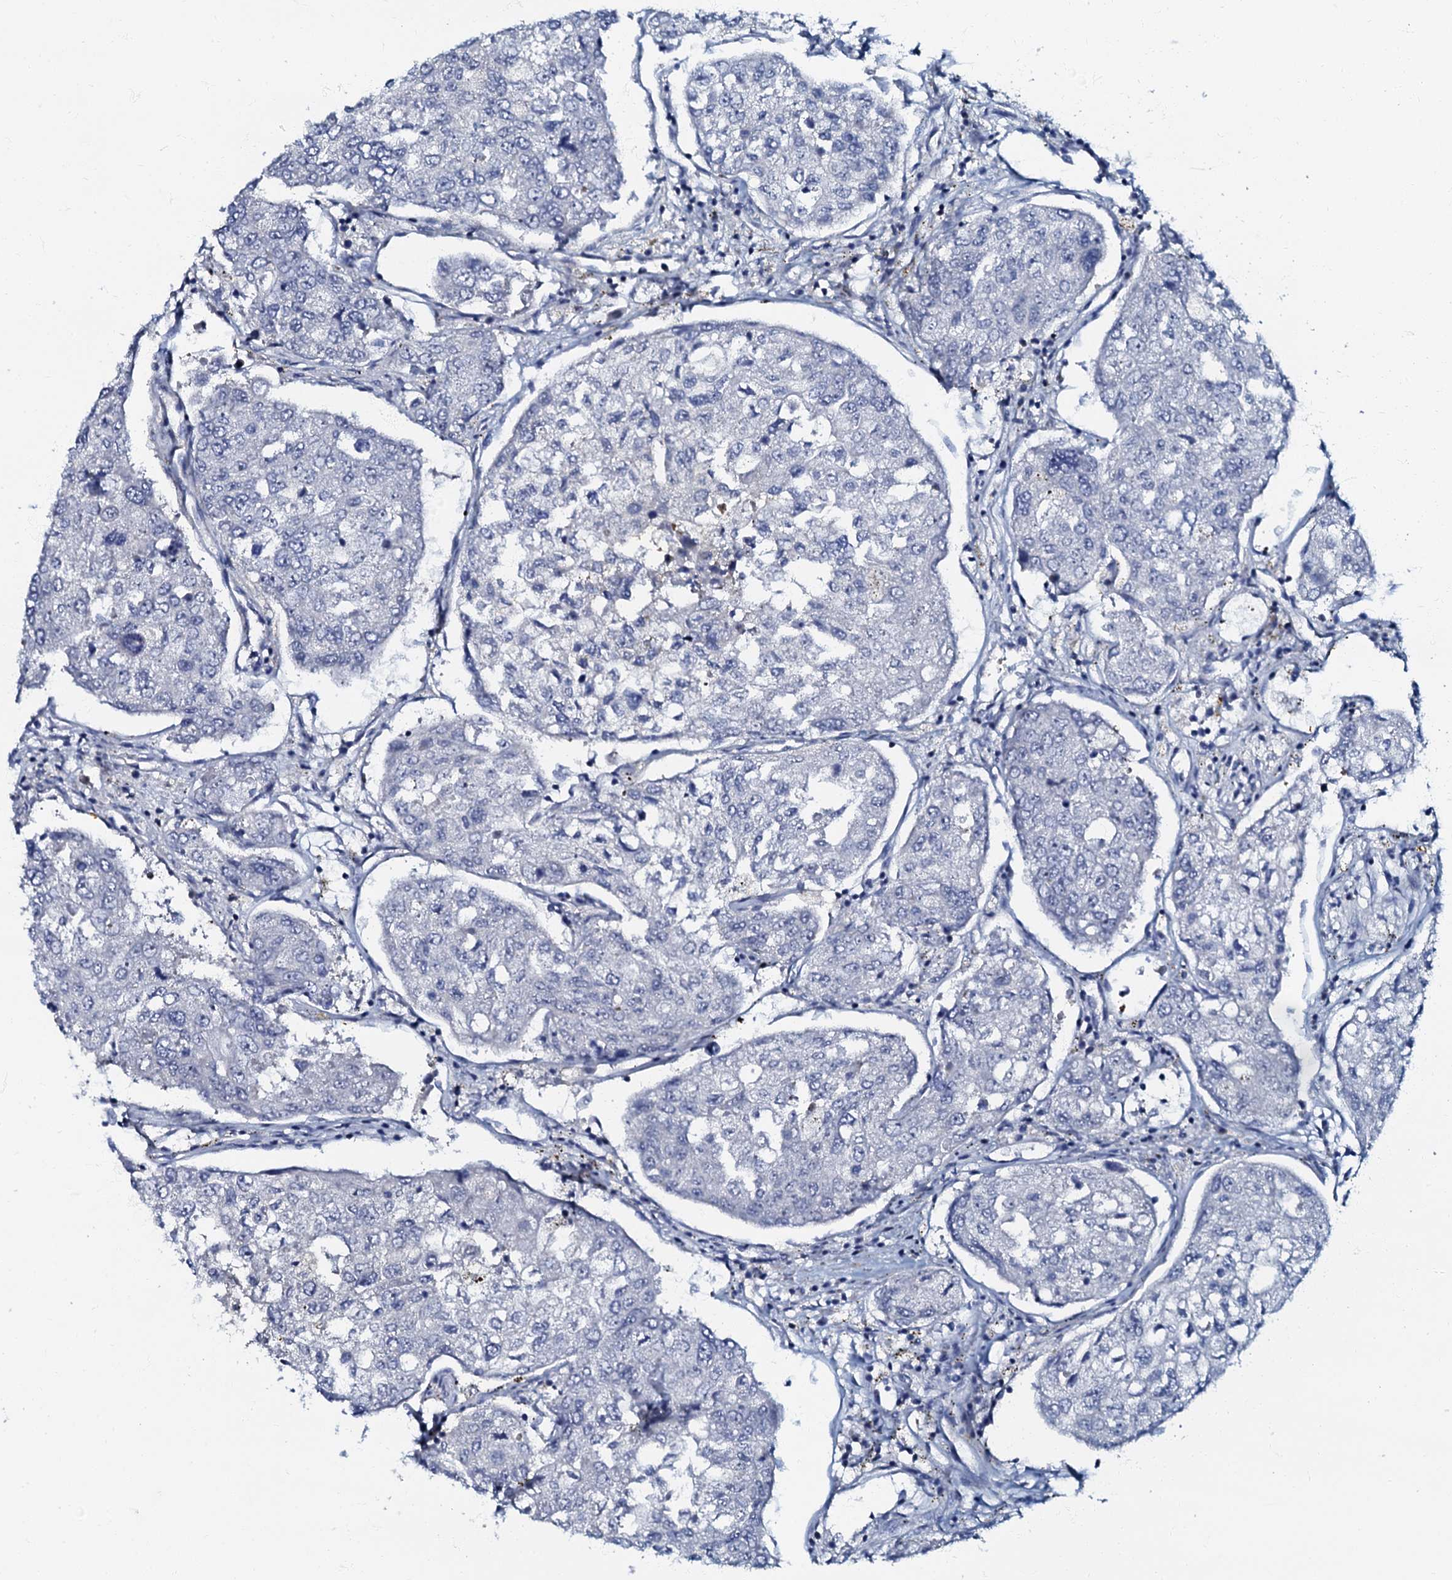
{"staining": {"intensity": "negative", "quantity": "none", "location": "none"}, "tissue": "urothelial cancer", "cell_type": "Tumor cells", "image_type": "cancer", "snomed": [{"axis": "morphology", "description": "Urothelial carcinoma, High grade"}, {"axis": "topography", "description": "Lymph node"}, {"axis": "topography", "description": "Urinary bladder"}], "caption": "A micrograph of urothelial cancer stained for a protein displays no brown staining in tumor cells.", "gene": "MFSD5", "patient": {"sex": "male", "age": 51}}